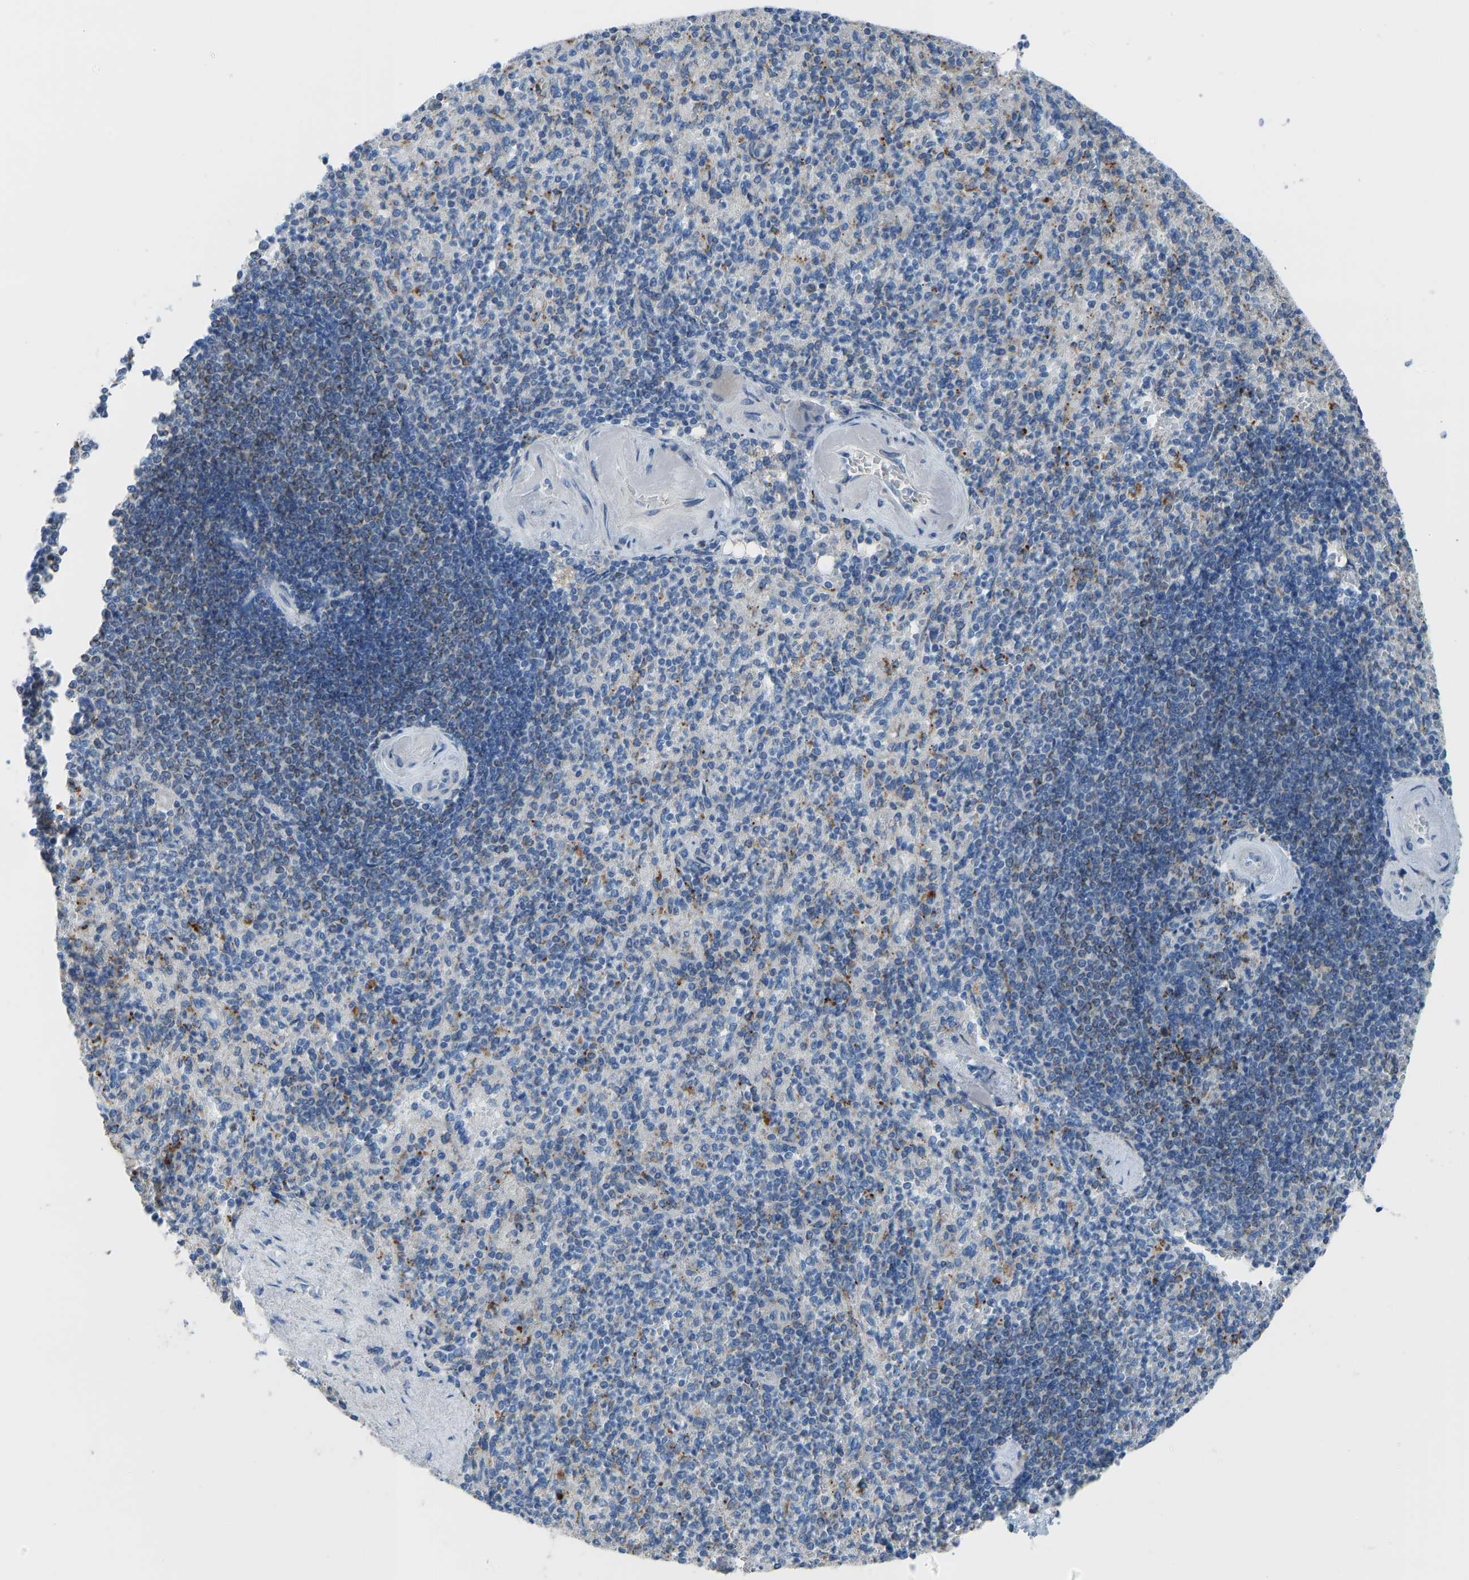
{"staining": {"intensity": "moderate", "quantity": "25%-75%", "location": "cytoplasmic/membranous"}, "tissue": "spleen", "cell_type": "Cells in red pulp", "image_type": "normal", "snomed": [{"axis": "morphology", "description": "Normal tissue, NOS"}, {"axis": "topography", "description": "Spleen"}], "caption": "Immunohistochemistry of unremarkable spleen shows medium levels of moderate cytoplasmic/membranous expression in about 25%-75% of cells in red pulp.", "gene": "SMIM20", "patient": {"sex": "female", "age": 74}}